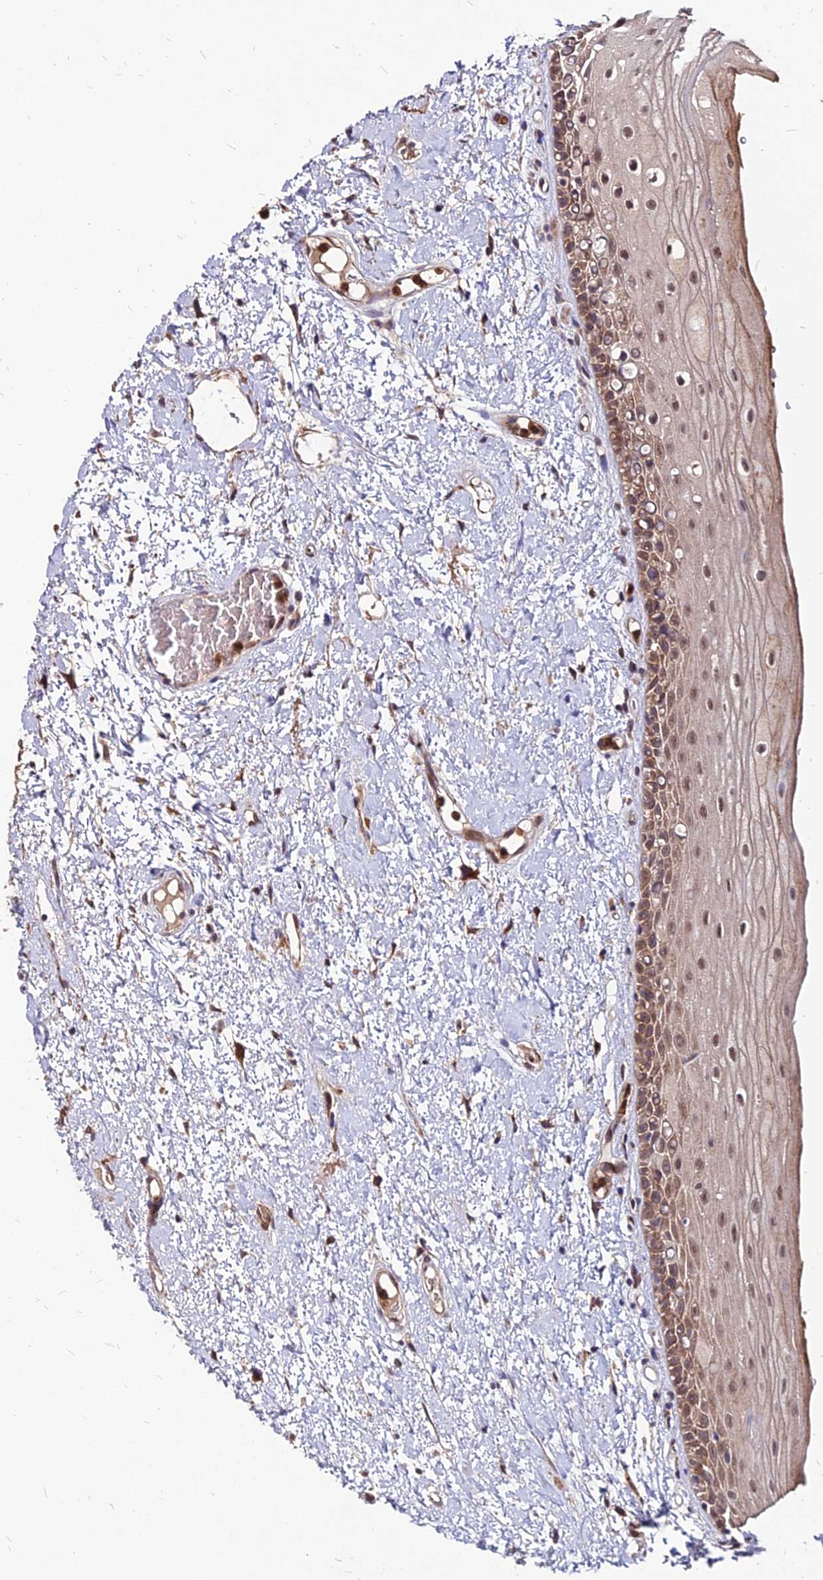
{"staining": {"intensity": "moderate", "quantity": ">75%", "location": "cytoplasmic/membranous,nuclear"}, "tissue": "oral mucosa", "cell_type": "Squamous epithelial cells", "image_type": "normal", "snomed": [{"axis": "morphology", "description": "Normal tissue, NOS"}, {"axis": "topography", "description": "Oral tissue"}], "caption": "Oral mucosa stained with a protein marker reveals moderate staining in squamous epithelial cells.", "gene": "APBA3", "patient": {"sex": "female", "age": 76}}